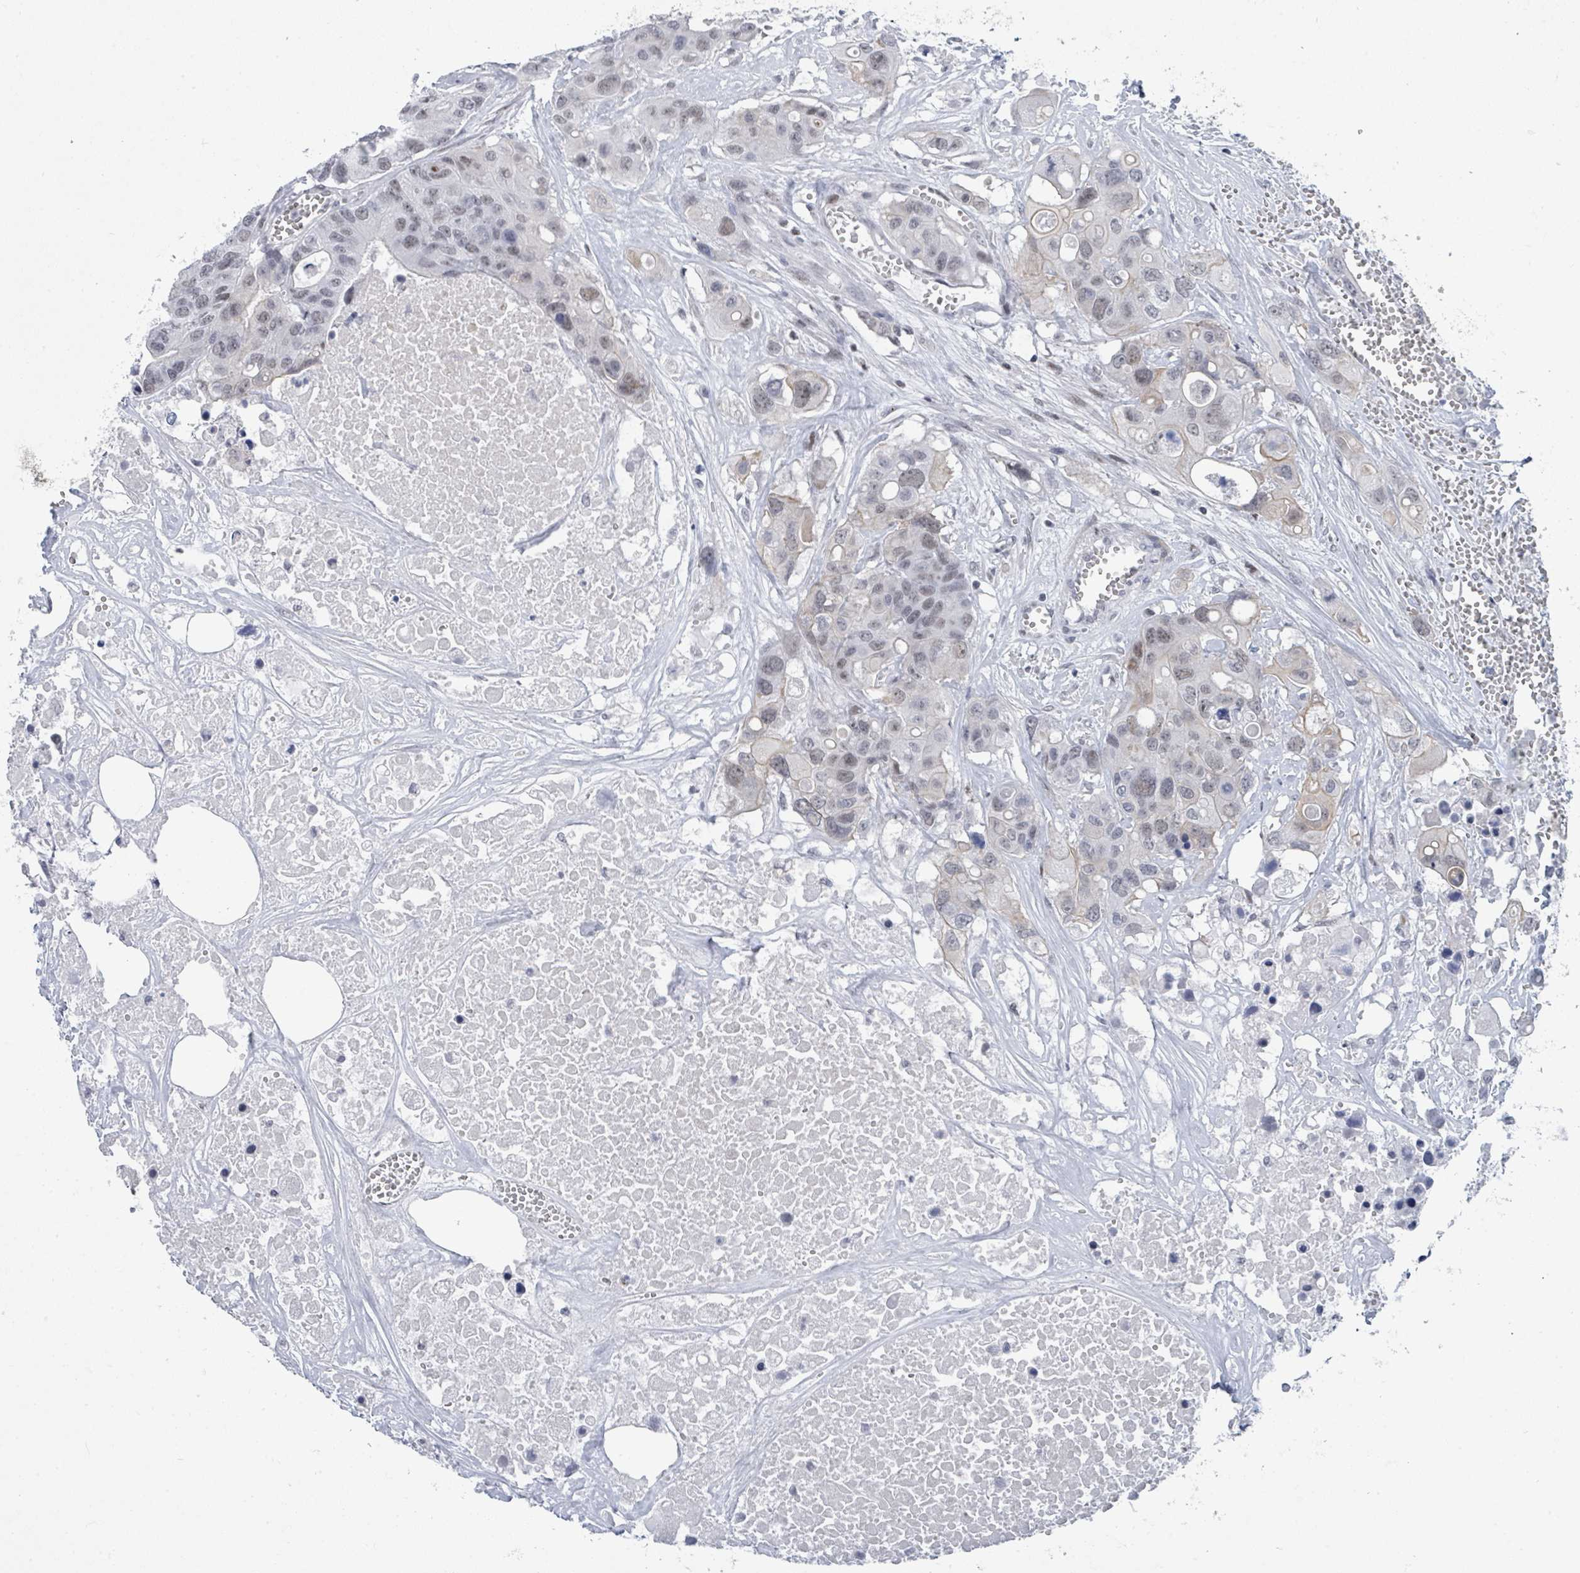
{"staining": {"intensity": "weak", "quantity": "25%-75%", "location": "nuclear"}, "tissue": "colorectal cancer", "cell_type": "Tumor cells", "image_type": "cancer", "snomed": [{"axis": "morphology", "description": "Adenocarcinoma, NOS"}, {"axis": "topography", "description": "Colon"}], "caption": "There is low levels of weak nuclear positivity in tumor cells of colorectal cancer (adenocarcinoma), as demonstrated by immunohistochemical staining (brown color).", "gene": "CT45A5", "patient": {"sex": "male", "age": 77}}